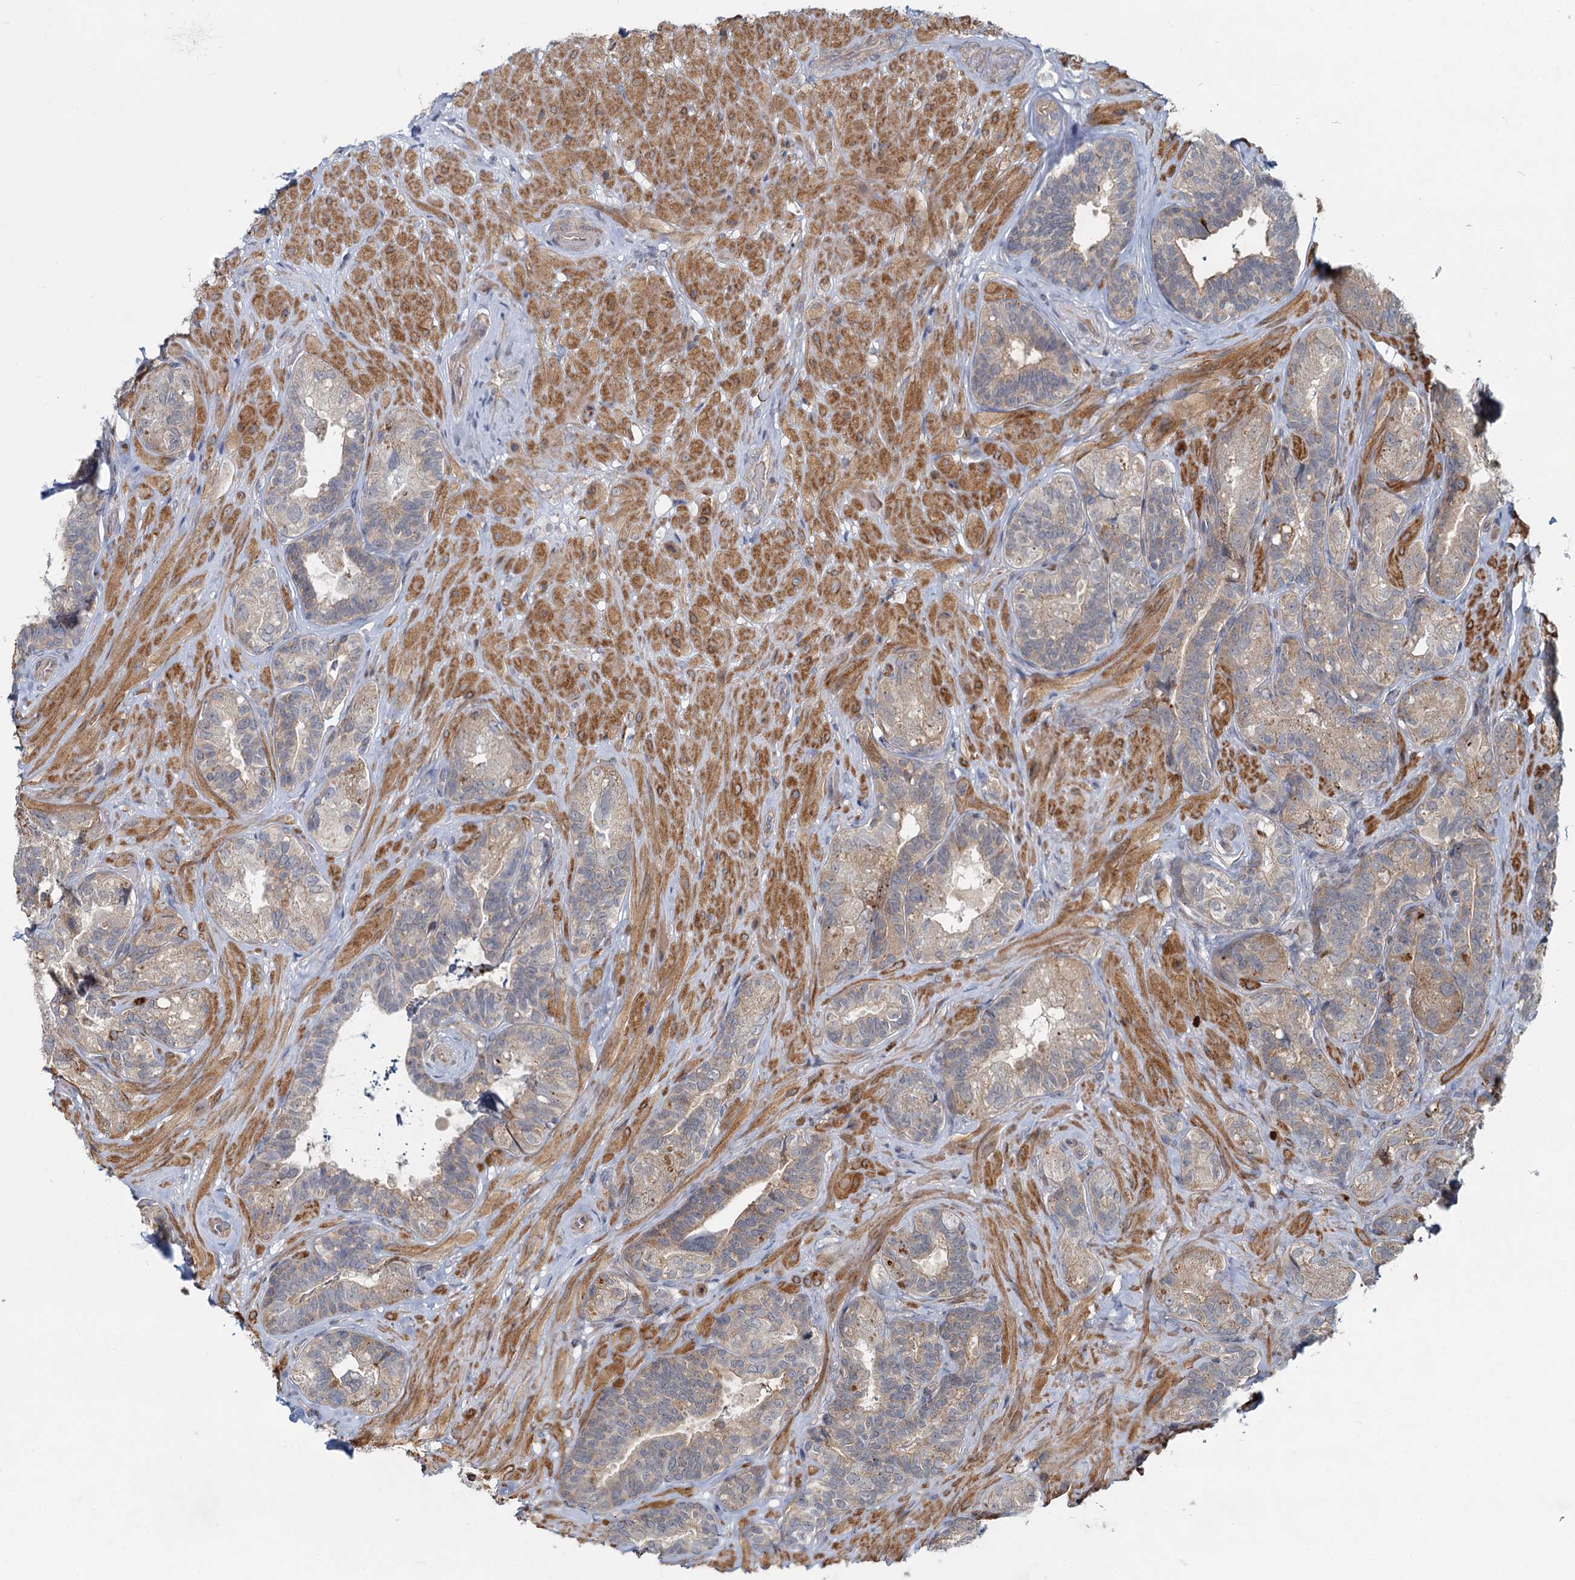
{"staining": {"intensity": "weak", "quantity": ">75%", "location": "cytoplasmic/membranous"}, "tissue": "seminal vesicle", "cell_type": "Glandular cells", "image_type": "normal", "snomed": [{"axis": "morphology", "description": "Normal tissue, NOS"}, {"axis": "topography", "description": "Prostate and seminal vesicle, NOS"}, {"axis": "topography", "description": "Prostate"}, {"axis": "topography", "description": "Seminal veicle"}], "caption": "Protein staining displays weak cytoplasmic/membranous staining in approximately >75% of glandular cells in benign seminal vesicle.", "gene": "ADCY2", "patient": {"sex": "male", "age": 67}}